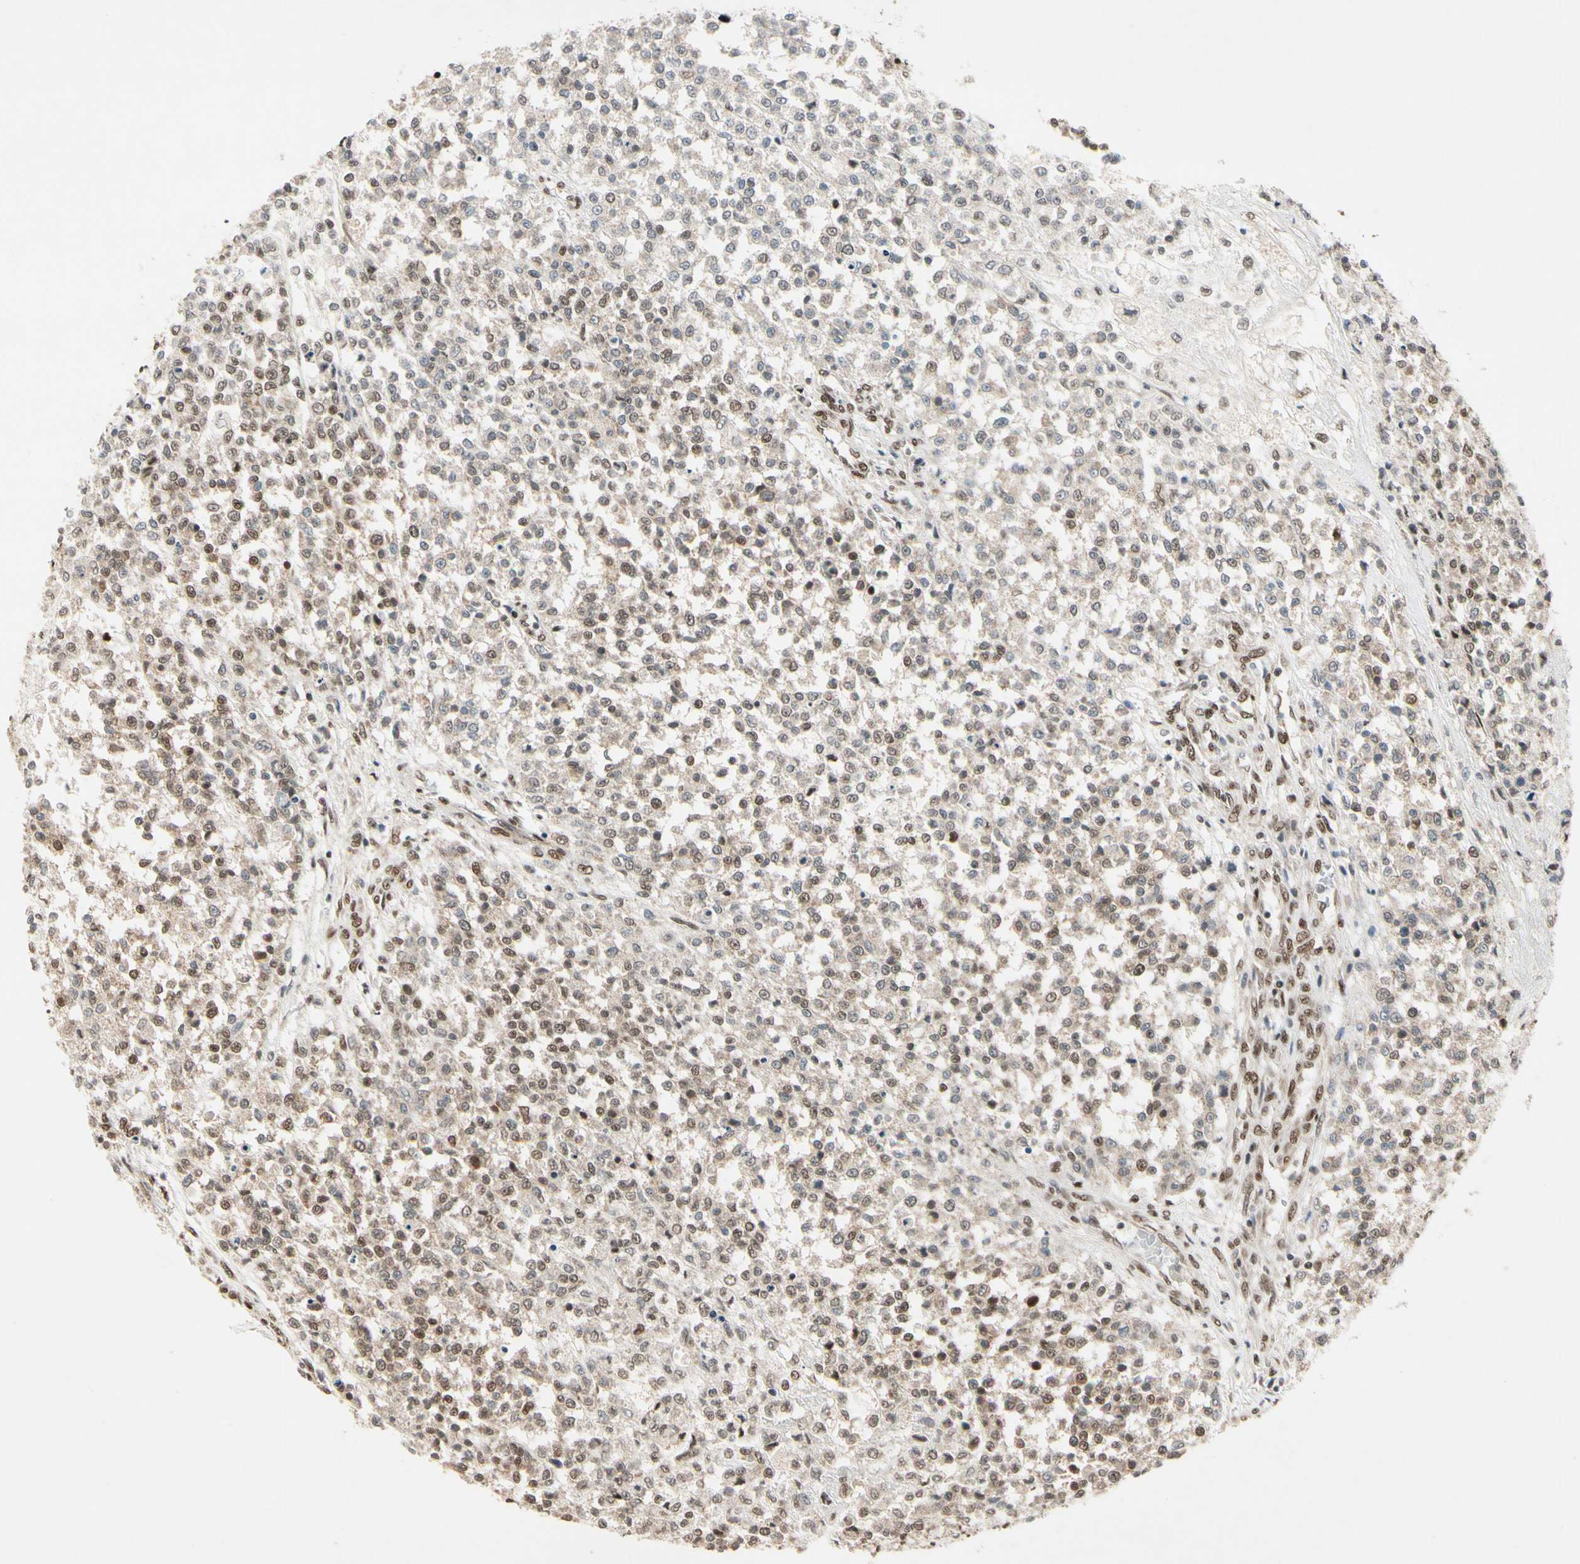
{"staining": {"intensity": "weak", "quantity": "25%-75%", "location": "cytoplasmic/membranous,nuclear"}, "tissue": "testis cancer", "cell_type": "Tumor cells", "image_type": "cancer", "snomed": [{"axis": "morphology", "description": "Seminoma, NOS"}, {"axis": "topography", "description": "Testis"}], "caption": "DAB immunohistochemical staining of testis seminoma shows weak cytoplasmic/membranous and nuclear protein positivity in about 25%-75% of tumor cells.", "gene": "CHAMP1", "patient": {"sex": "male", "age": 59}}